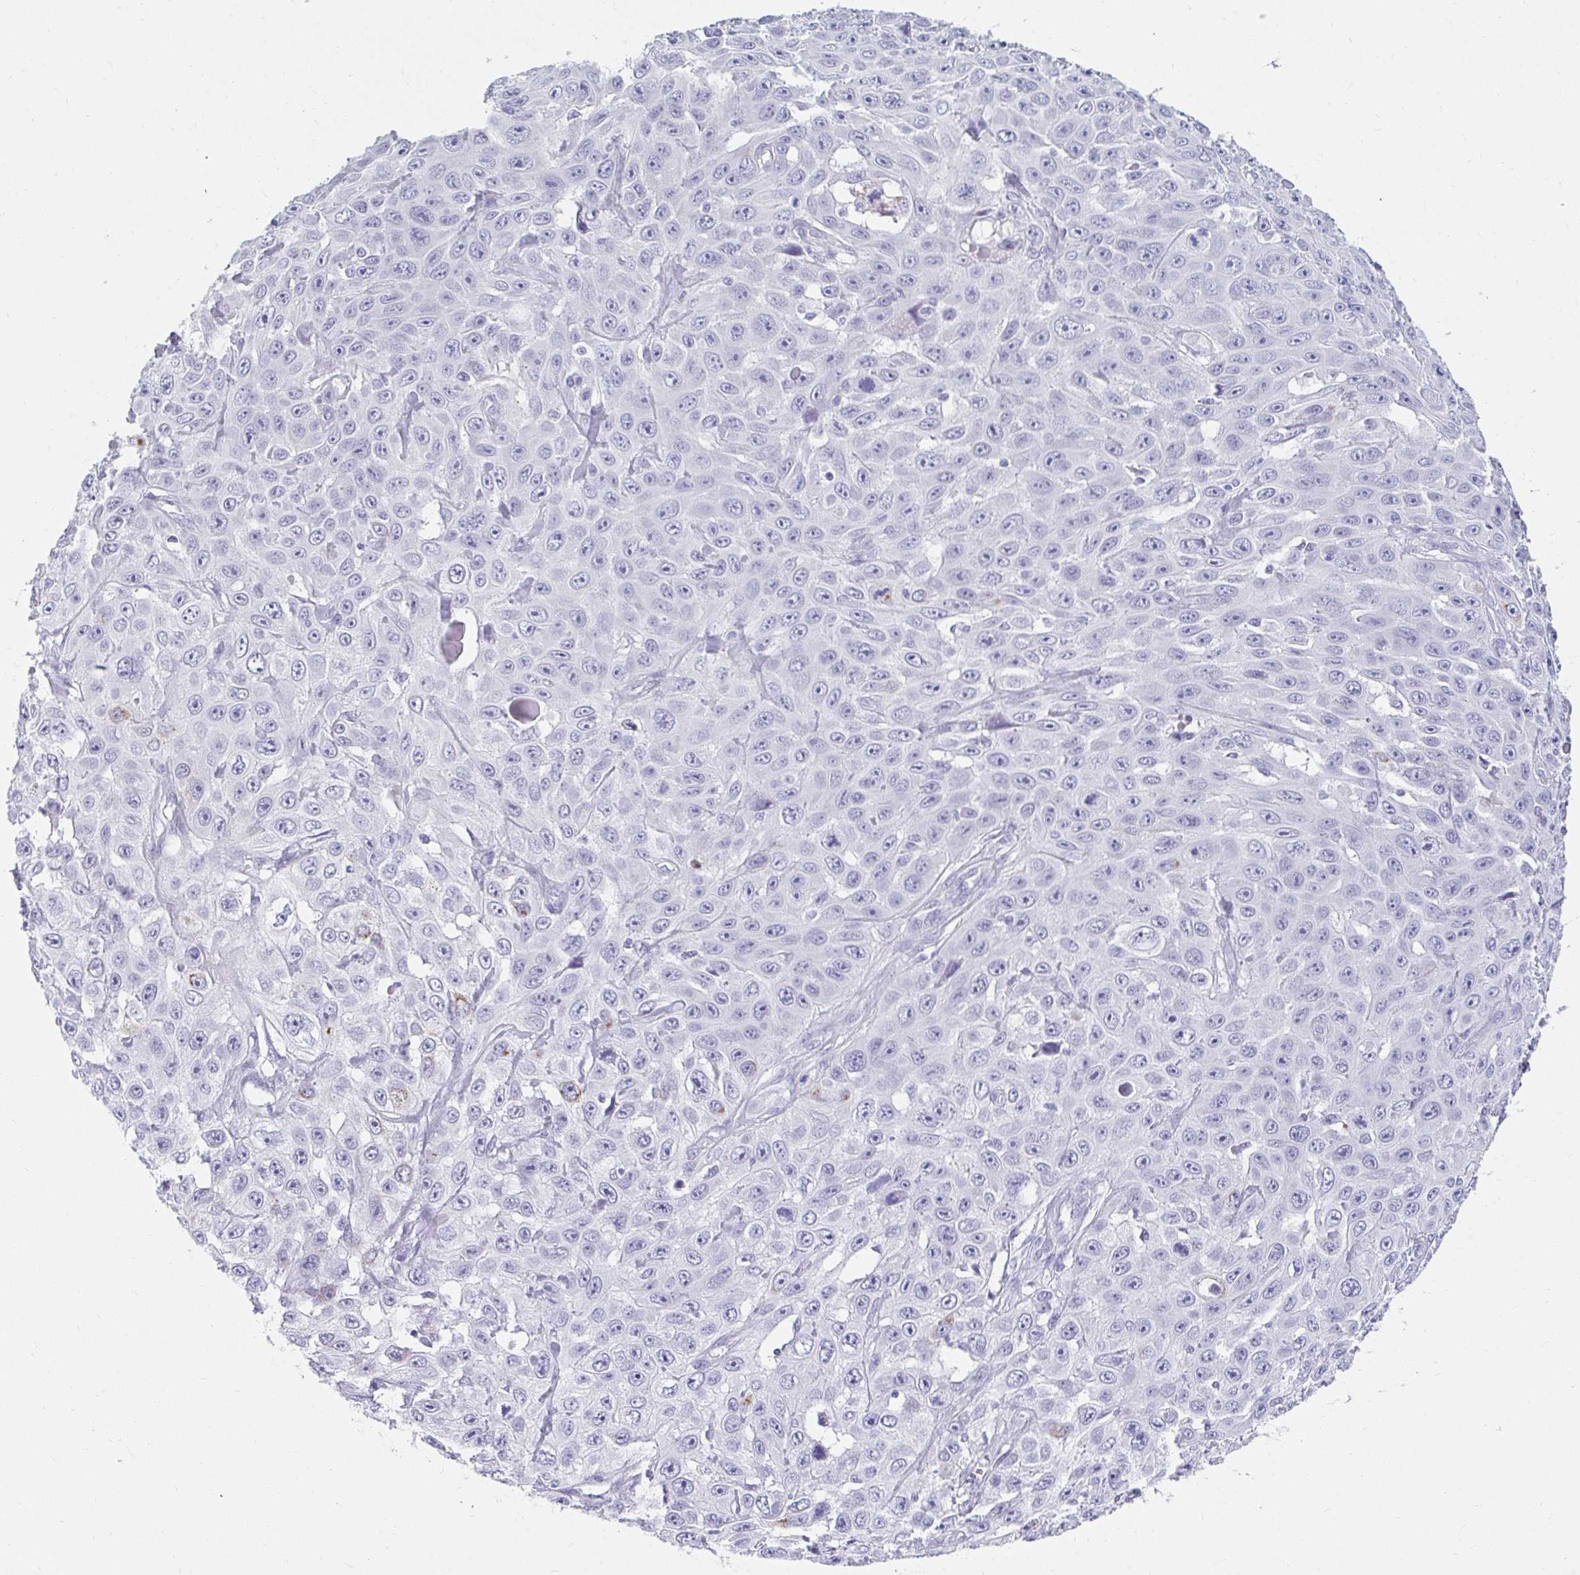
{"staining": {"intensity": "negative", "quantity": "none", "location": "none"}, "tissue": "skin cancer", "cell_type": "Tumor cells", "image_type": "cancer", "snomed": [{"axis": "morphology", "description": "Squamous cell carcinoma, NOS"}, {"axis": "topography", "description": "Skin"}], "caption": "A histopathology image of skin cancer (squamous cell carcinoma) stained for a protein demonstrates no brown staining in tumor cells. (Immunohistochemistry, brightfield microscopy, high magnification).", "gene": "RLF", "patient": {"sex": "male", "age": 82}}